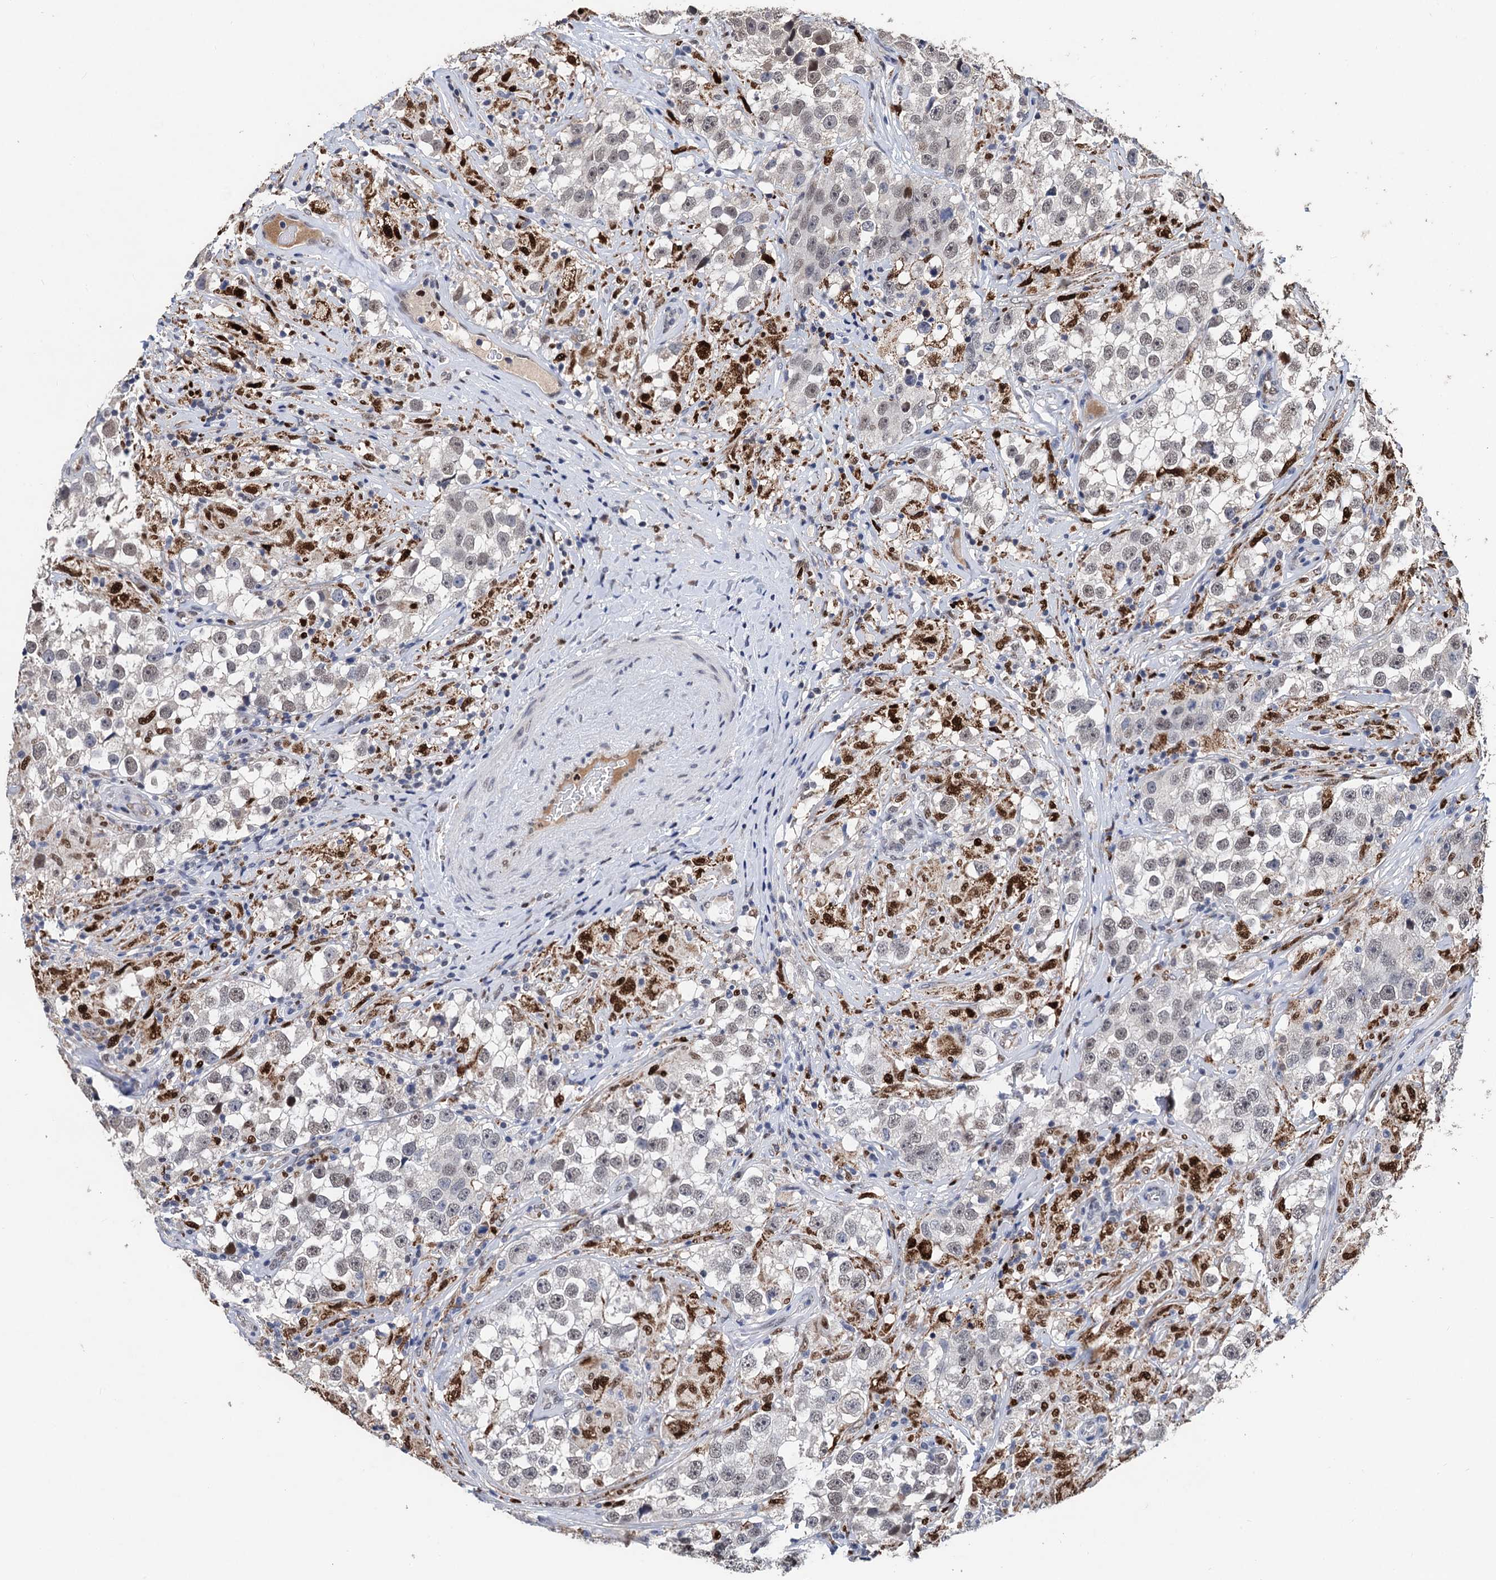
{"staining": {"intensity": "weak", "quantity": ">75%", "location": "nuclear"}, "tissue": "testis cancer", "cell_type": "Tumor cells", "image_type": "cancer", "snomed": [{"axis": "morphology", "description": "Seminoma, NOS"}, {"axis": "topography", "description": "Testis"}], "caption": "The immunohistochemical stain shows weak nuclear positivity in tumor cells of testis seminoma tissue. (Brightfield microscopy of DAB IHC at high magnification).", "gene": "TSEN34", "patient": {"sex": "male", "age": 46}}